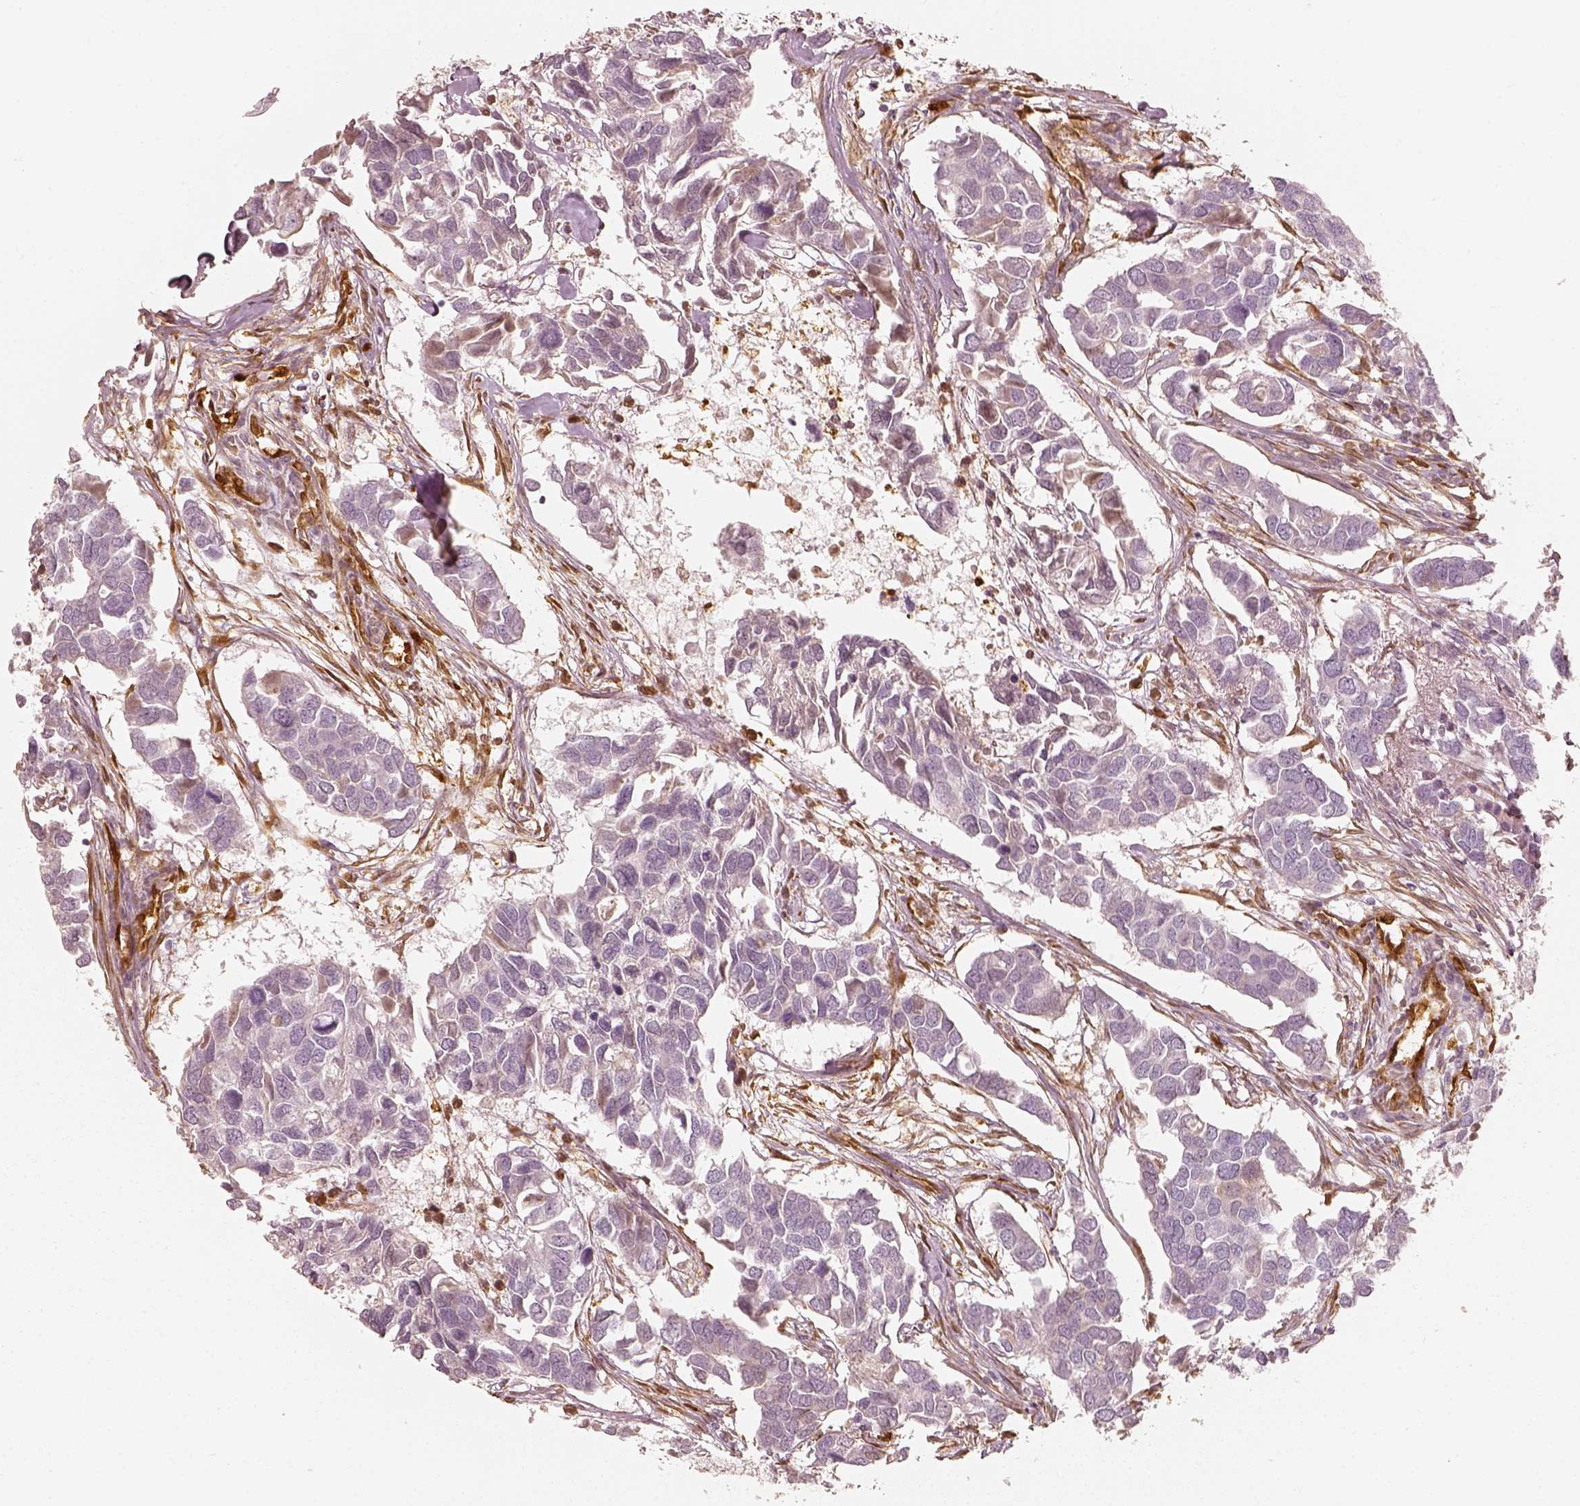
{"staining": {"intensity": "negative", "quantity": "none", "location": "none"}, "tissue": "breast cancer", "cell_type": "Tumor cells", "image_type": "cancer", "snomed": [{"axis": "morphology", "description": "Duct carcinoma"}, {"axis": "topography", "description": "Breast"}], "caption": "An immunohistochemistry photomicrograph of breast cancer is shown. There is no staining in tumor cells of breast cancer. (Brightfield microscopy of DAB immunohistochemistry (IHC) at high magnification).", "gene": "FSCN1", "patient": {"sex": "female", "age": 83}}